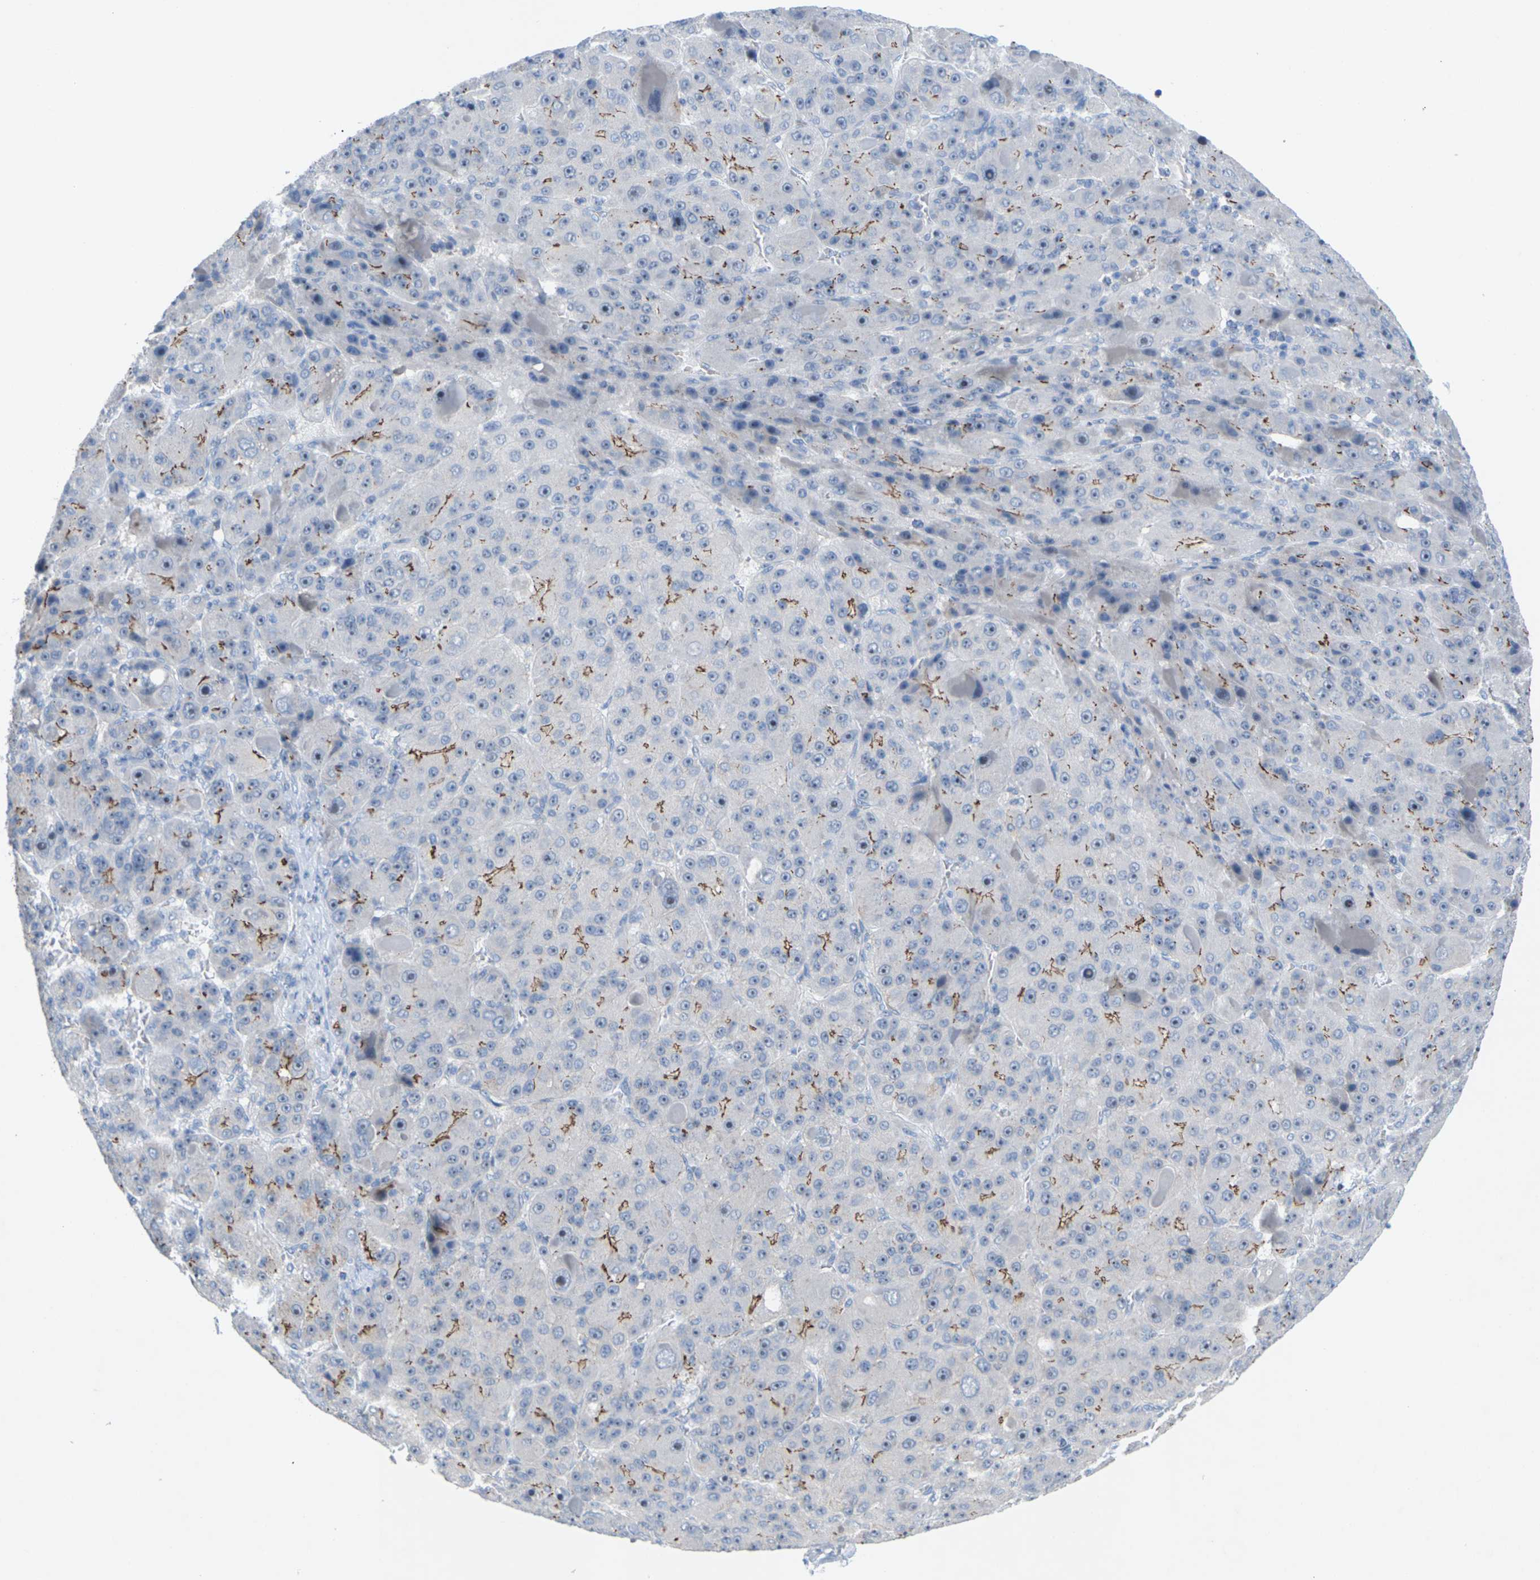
{"staining": {"intensity": "moderate", "quantity": "<25%", "location": "cytoplasmic/membranous"}, "tissue": "liver cancer", "cell_type": "Tumor cells", "image_type": "cancer", "snomed": [{"axis": "morphology", "description": "Carcinoma, Hepatocellular, NOS"}, {"axis": "topography", "description": "Liver"}], "caption": "Immunohistochemical staining of liver hepatocellular carcinoma demonstrates low levels of moderate cytoplasmic/membranous positivity in approximately <25% of tumor cells.", "gene": "CLDN3", "patient": {"sex": "male", "age": 76}}